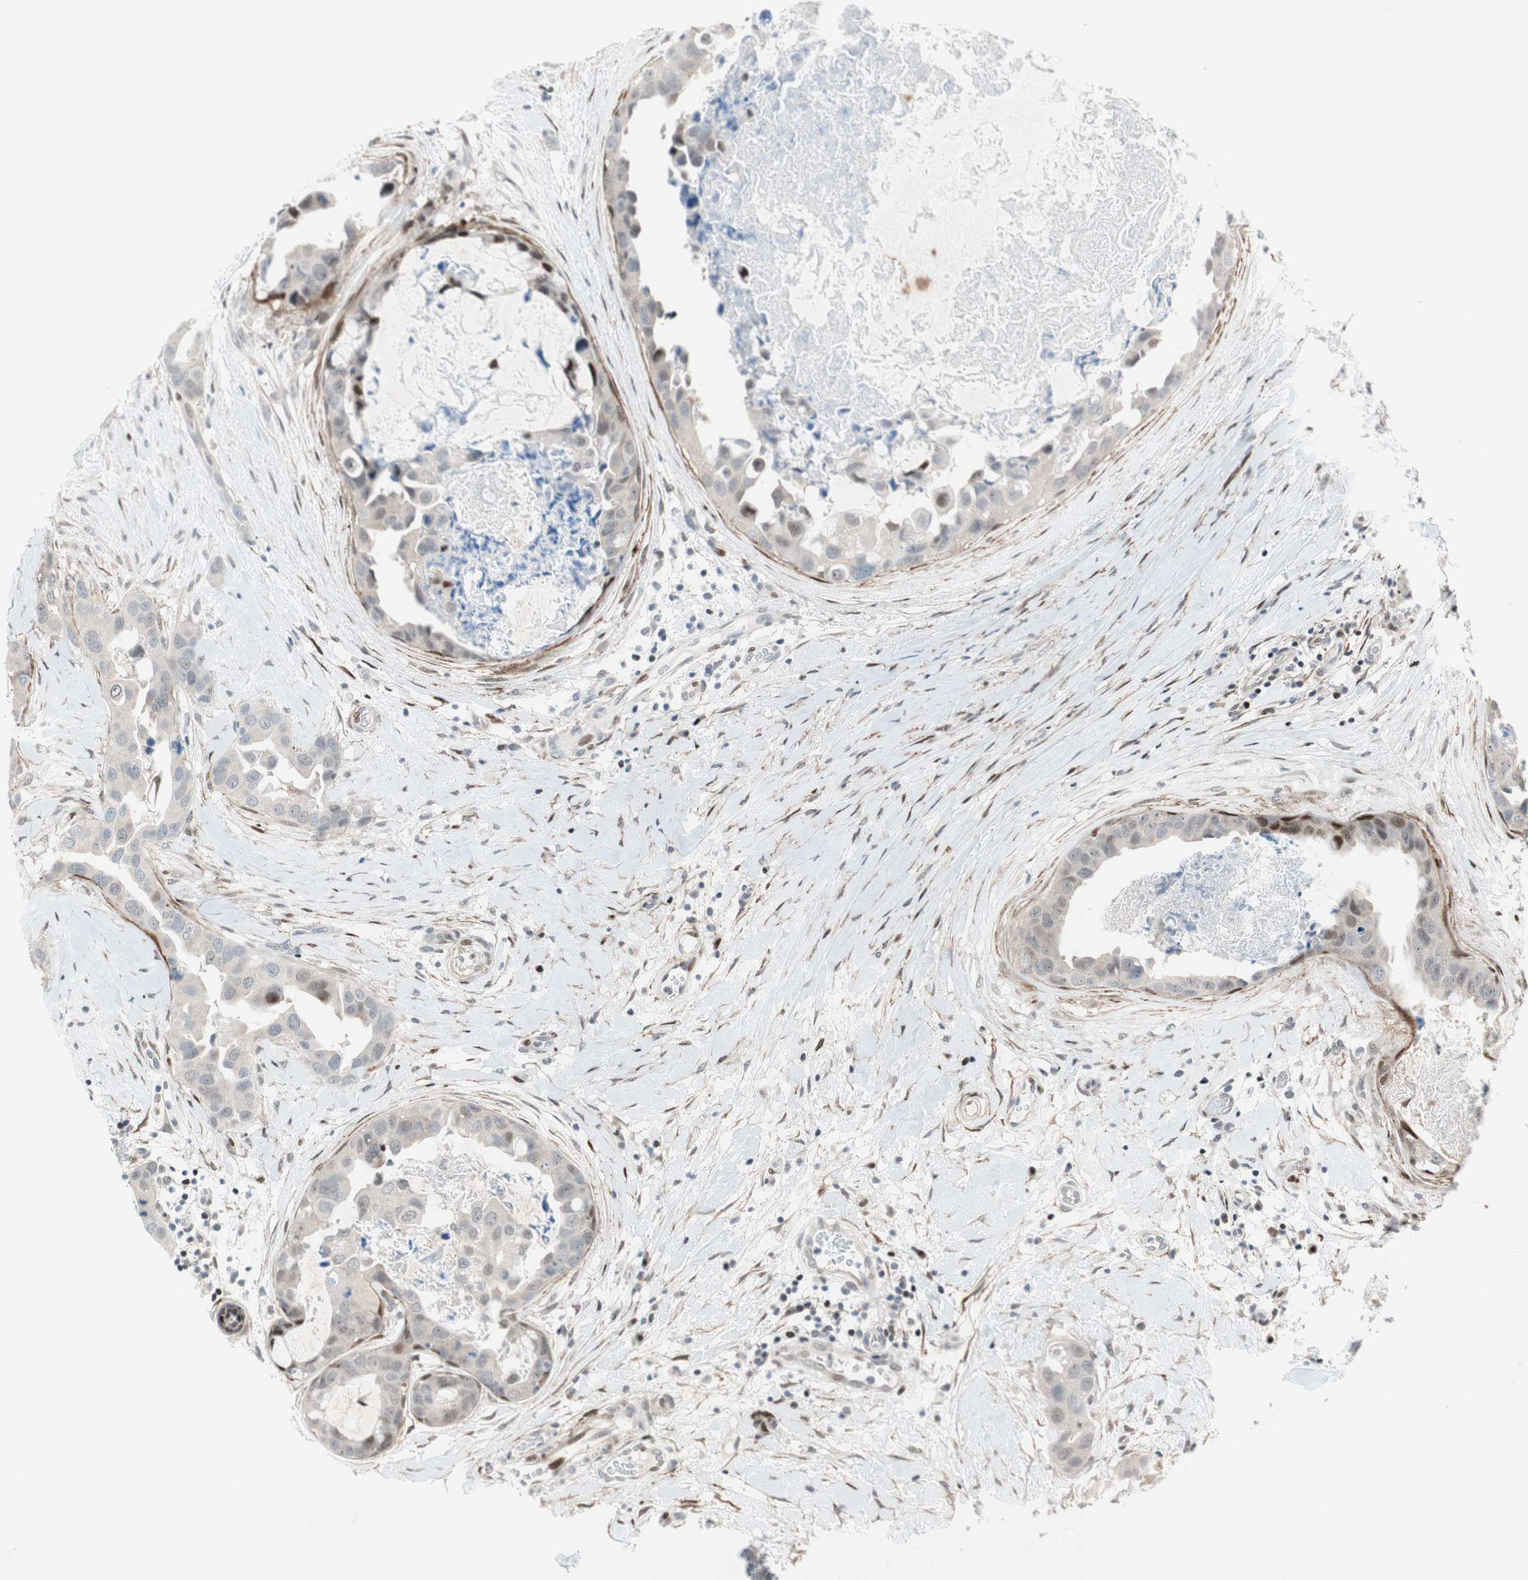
{"staining": {"intensity": "weak", "quantity": "25%-75%", "location": "cytoplasmic/membranous"}, "tissue": "breast cancer", "cell_type": "Tumor cells", "image_type": "cancer", "snomed": [{"axis": "morphology", "description": "Duct carcinoma"}, {"axis": "topography", "description": "Breast"}], "caption": "A high-resolution histopathology image shows IHC staining of invasive ductal carcinoma (breast), which demonstrates weak cytoplasmic/membranous positivity in approximately 25%-75% of tumor cells. The staining was performed using DAB (3,3'-diaminobenzidine), with brown indicating positive protein expression. Nuclei are stained blue with hematoxylin.", "gene": "FBXO44", "patient": {"sex": "female", "age": 40}}